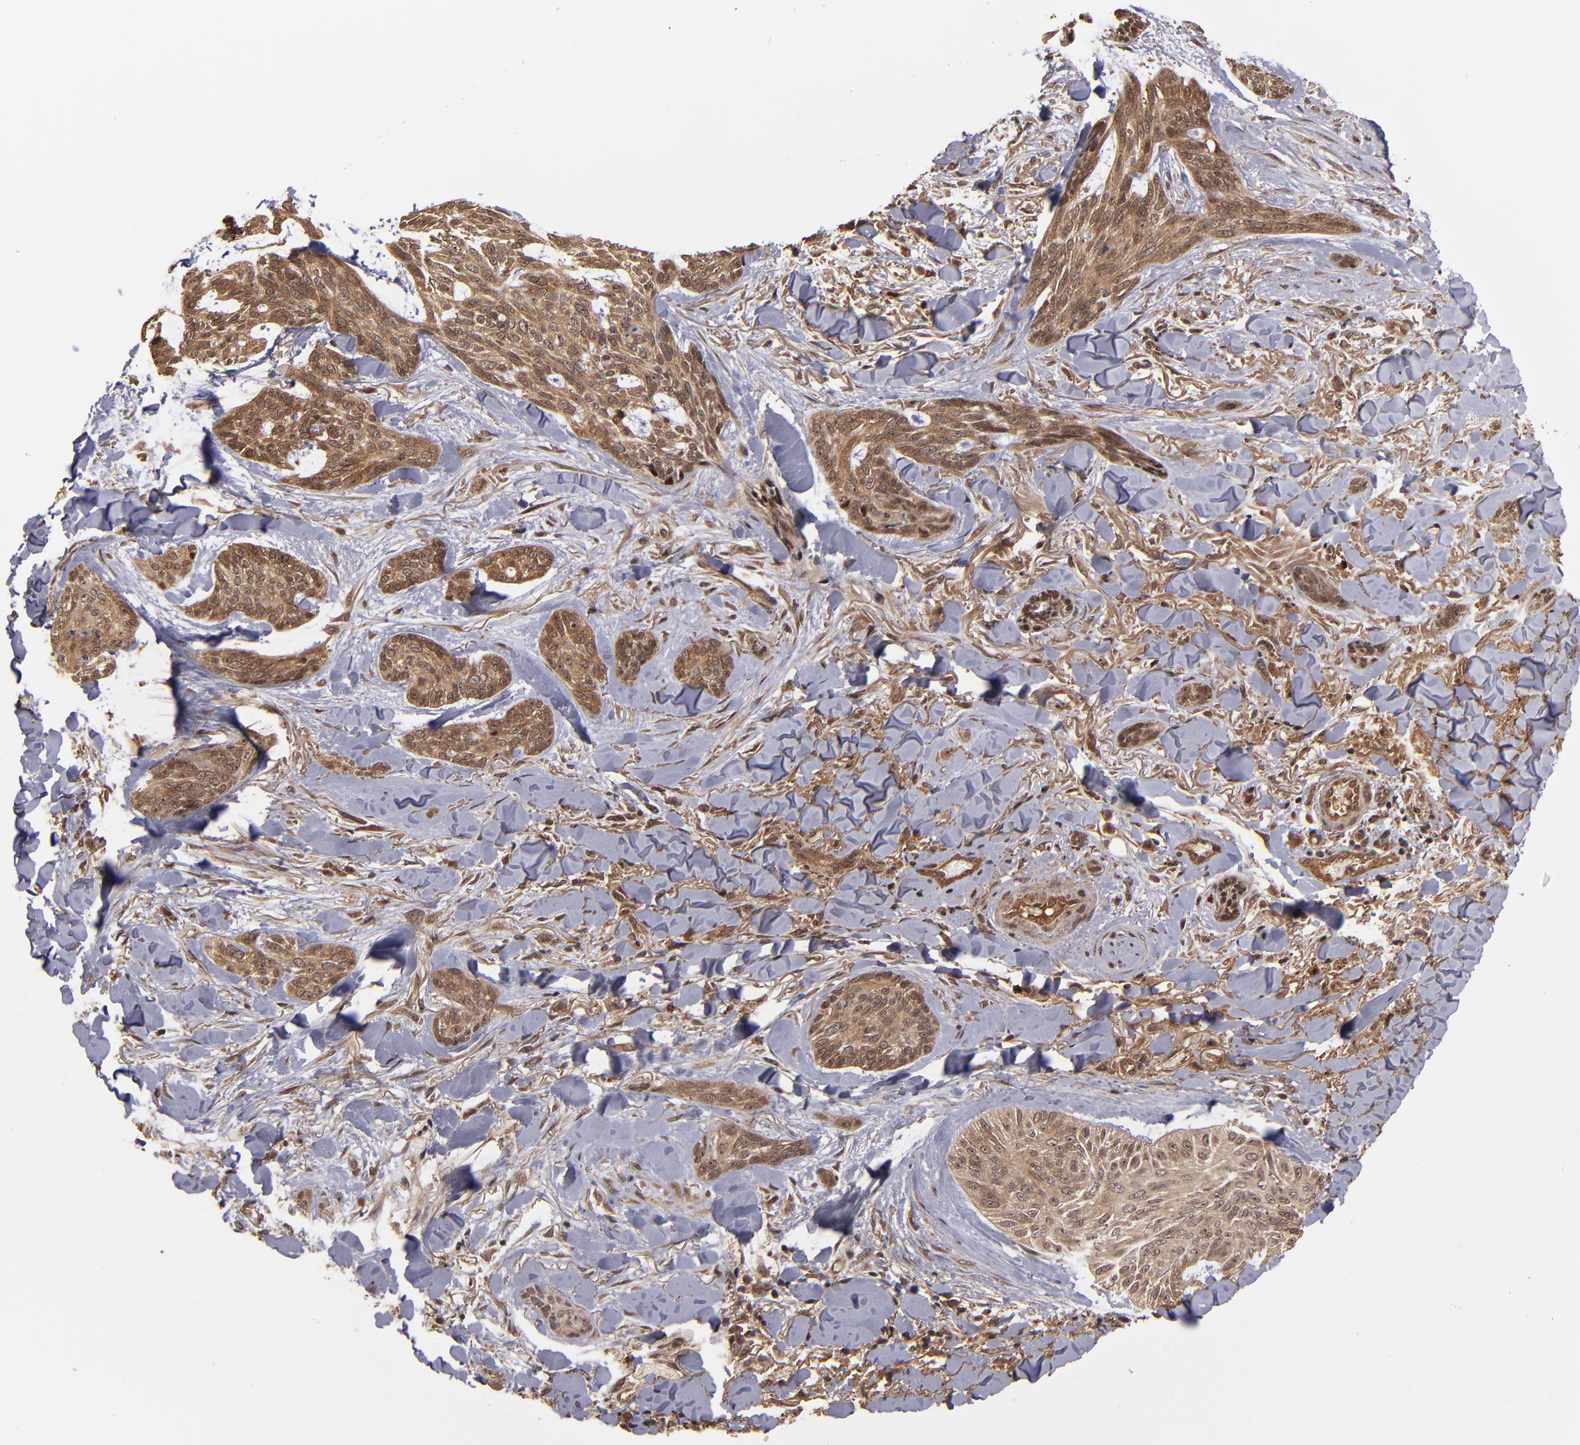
{"staining": {"intensity": "moderate", "quantity": ">75%", "location": "cytoplasmic/membranous"}, "tissue": "skin cancer", "cell_type": "Tumor cells", "image_type": "cancer", "snomed": [{"axis": "morphology", "description": "Normal tissue, NOS"}, {"axis": "morphology", "description": "Basal cell carcinoma"}, {"axis": "topography", "description": "Skin"}], "caption": "Immunohistochemistry (IHC) histopathology image of neoplastic tissue: human skin cancer (basal cell carcinoma) stained using immunohistochemistry (IHC) demonstrates medium levels of moderate protein expression localized specifically in the cytoplasmic/membranous of tumor cells, appearing as a cytoplasmic/membranous brown color.", "gene": "NFE2L2", "patient": {"sex": "female", "age": 71}}